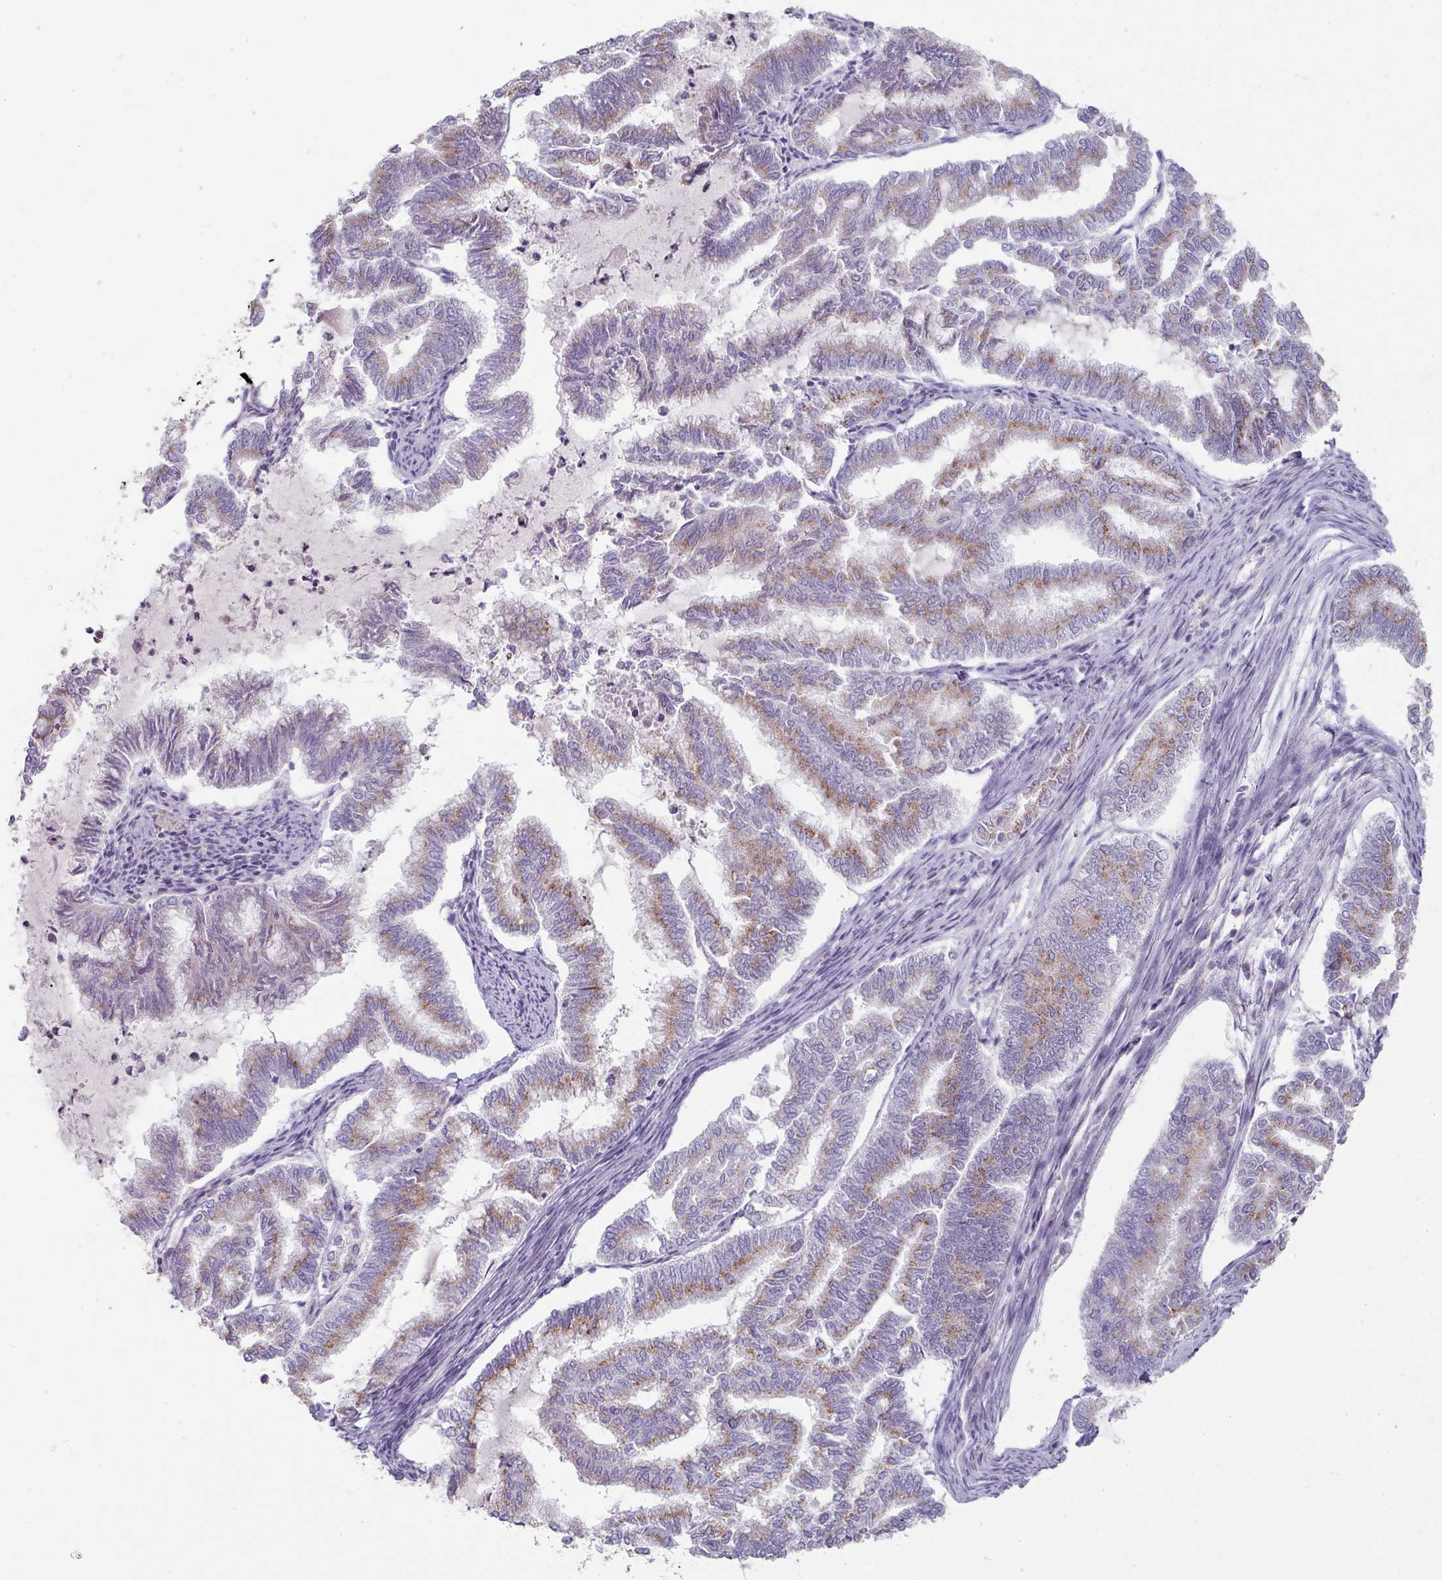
{"staining": {"intensity": "moderate", "quantity": "25%-75%", "location": "cytoplasmic/membranous"}, "tissue": "endometrial cancer", "cell_type": "Tumor cells", "image_type": "cancer", "snomed": [{"axis": "morphology", "description": "Adenocarcinoma, NOS"}, {"axis": "topography", "description": "Endometrium"}], "caption": "Endometrial cancer (adenocarcinoma) stained for a protein (brown) exhibits moderate cytoplasmic/membranous positive positivity in approximately 25%-75% of tumor cells.", "gene": "KMT5C", "patient": {"sex": "female", "age": 79}}